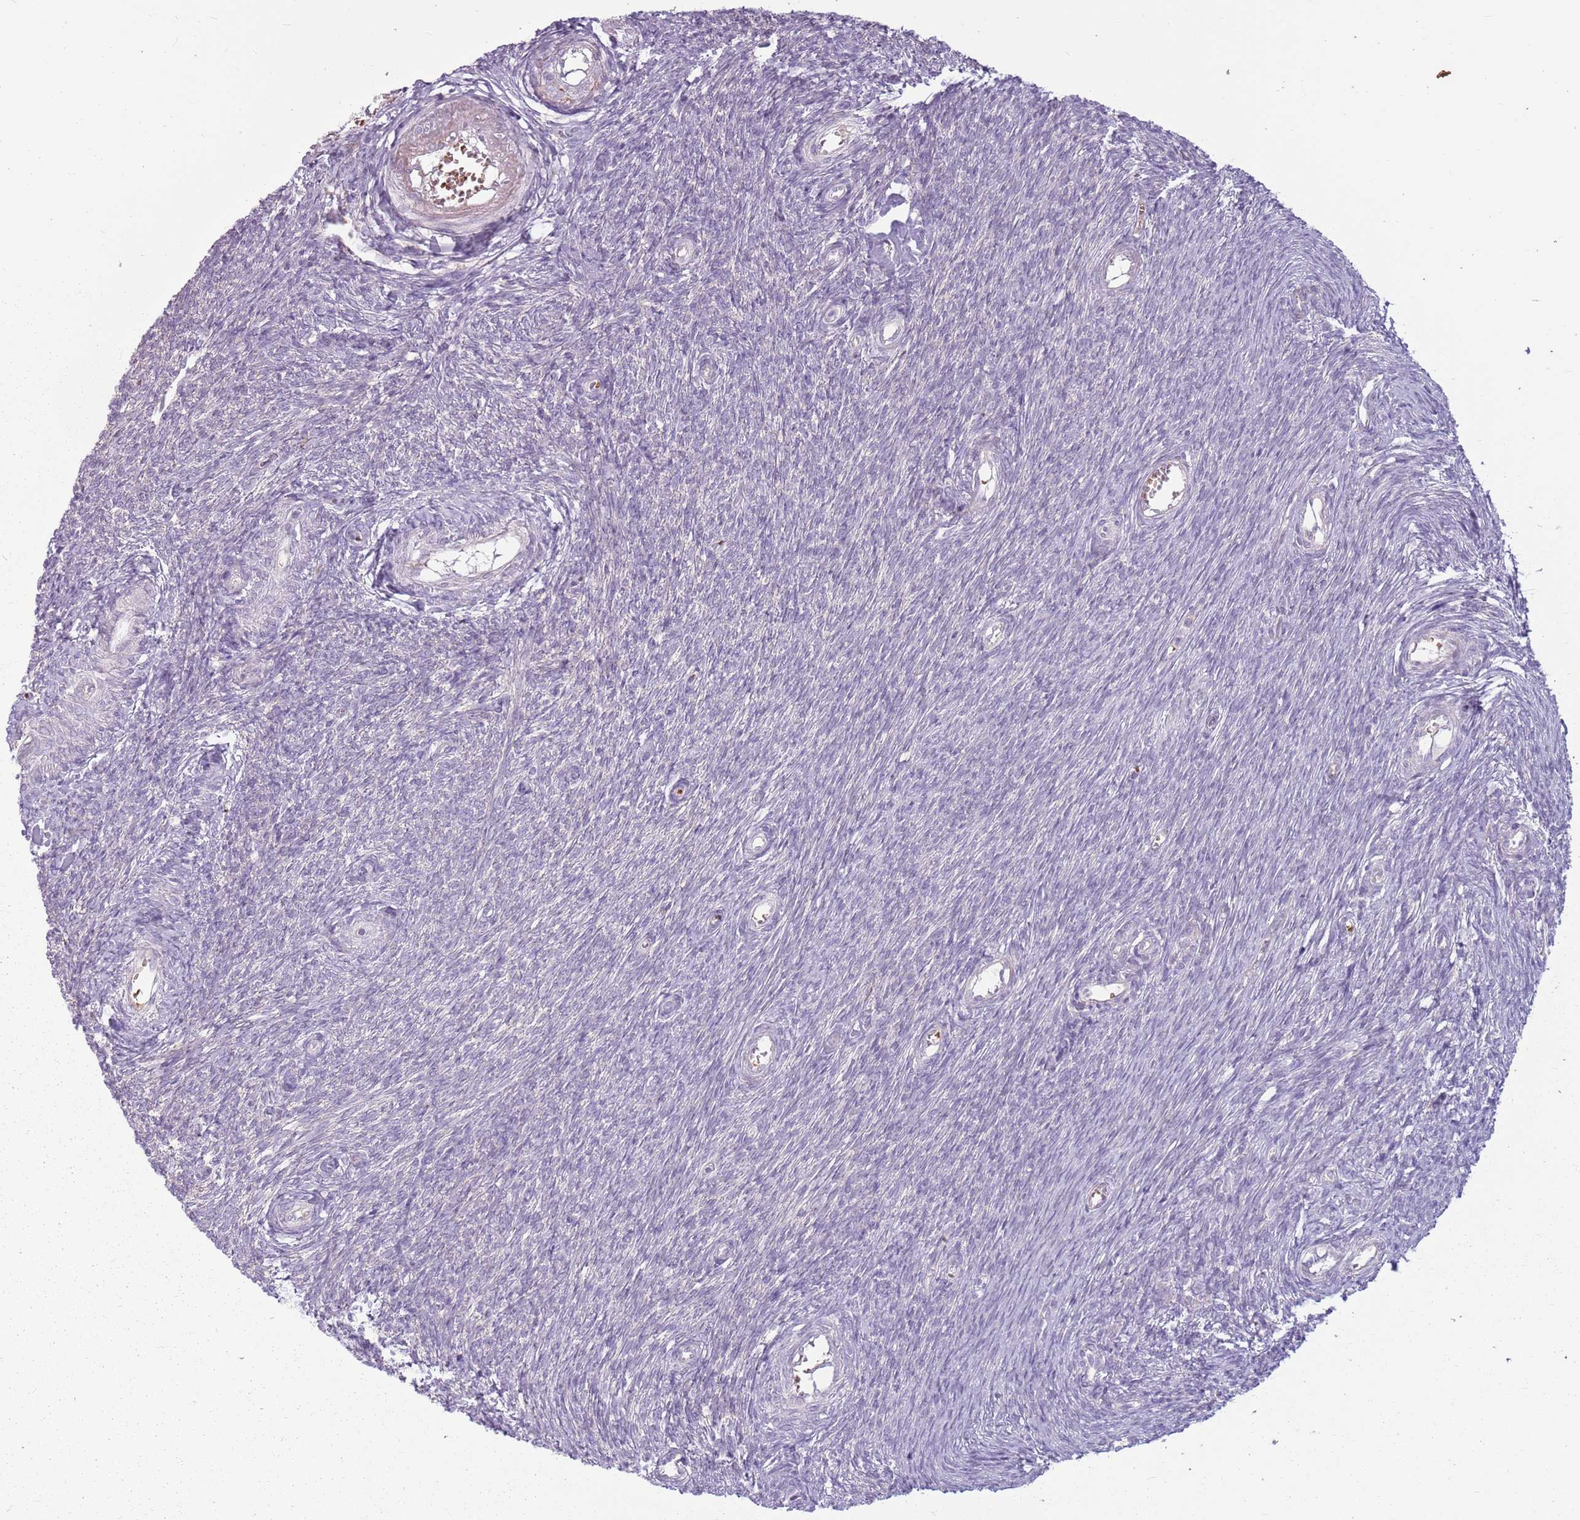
{"staining": {"intensity": "negative", "quantity": "none", "location": "none"}, "tissue": "ovary", "cell_type": "Ovarian stroma cells", "image_type": "normal", "snomed": [{"axis": "morphology", "description": "Normal tissue, NOS"}, {"axis": "topography", "description": "Ovary"}], "caption": "An image of ovary stained for a protein displays no brown staining in ovarian stroma cells. (DAB immunohistochemistry (IHC) with hematoxylin counter stain).", "gene": "HSPA14", "patient": {"sex": "female", "age": 44}}